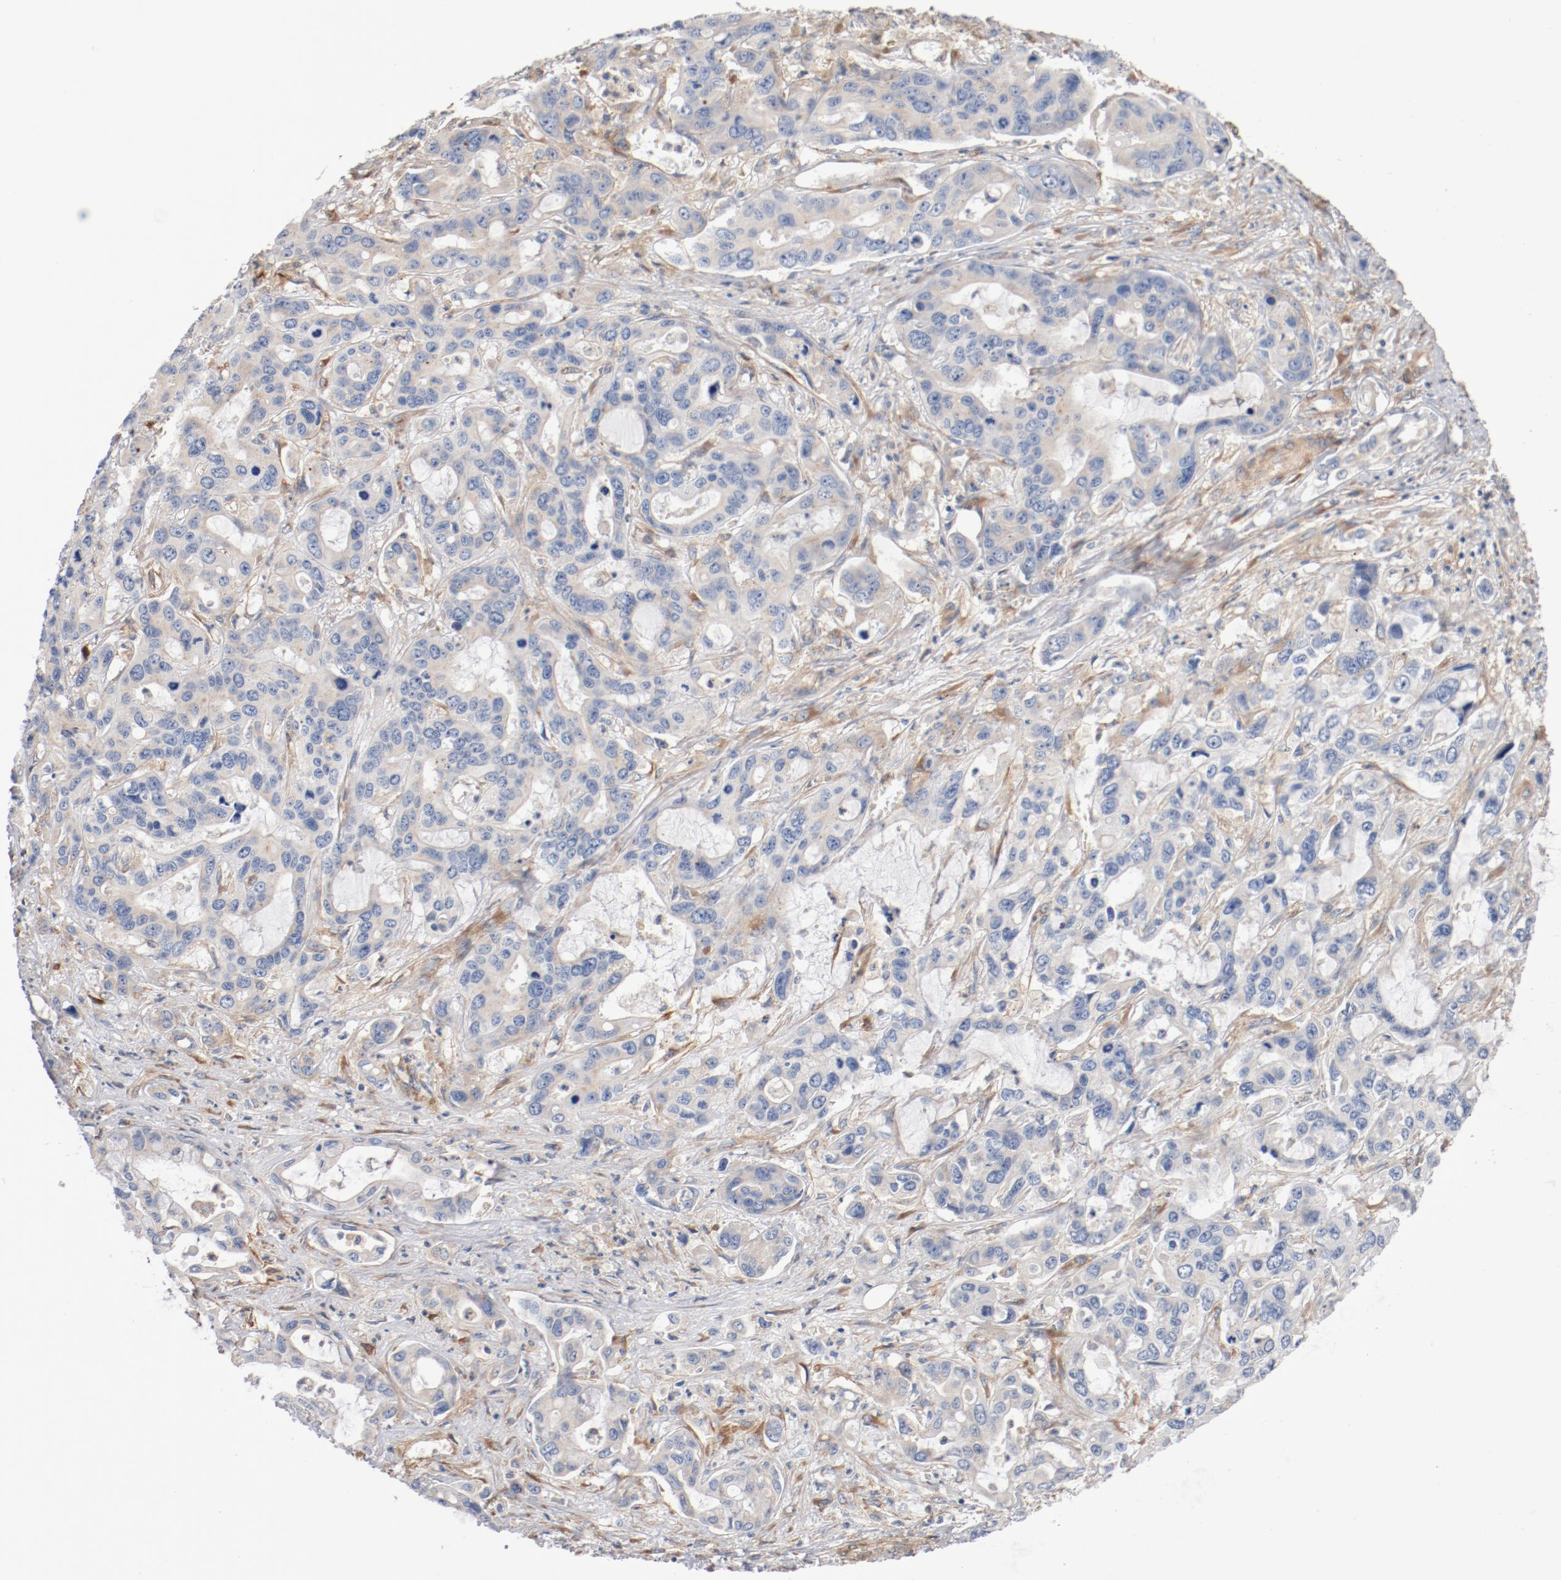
{"staining": {"intensity": "weak", "quantity": "<25%", "location": "cytoplasmic/membranous"}, "tissue": "liver cancer", "cell_type": "Tumor cells", "image_type": "cancer", "snomed": [{"axis": "morphology", "description": "Cholangiocarcinoma"}, {"axis": "topography", "description": "Liver"}], "caption": "DAB (3,3'-diaminobenzidine) immunohistochemical staining of human cholangiocarcinoma (liver) demonstrates no significant expression in tumor cells.", "gene": "ILK", "patient": {"sex": "female", "age": 65}}